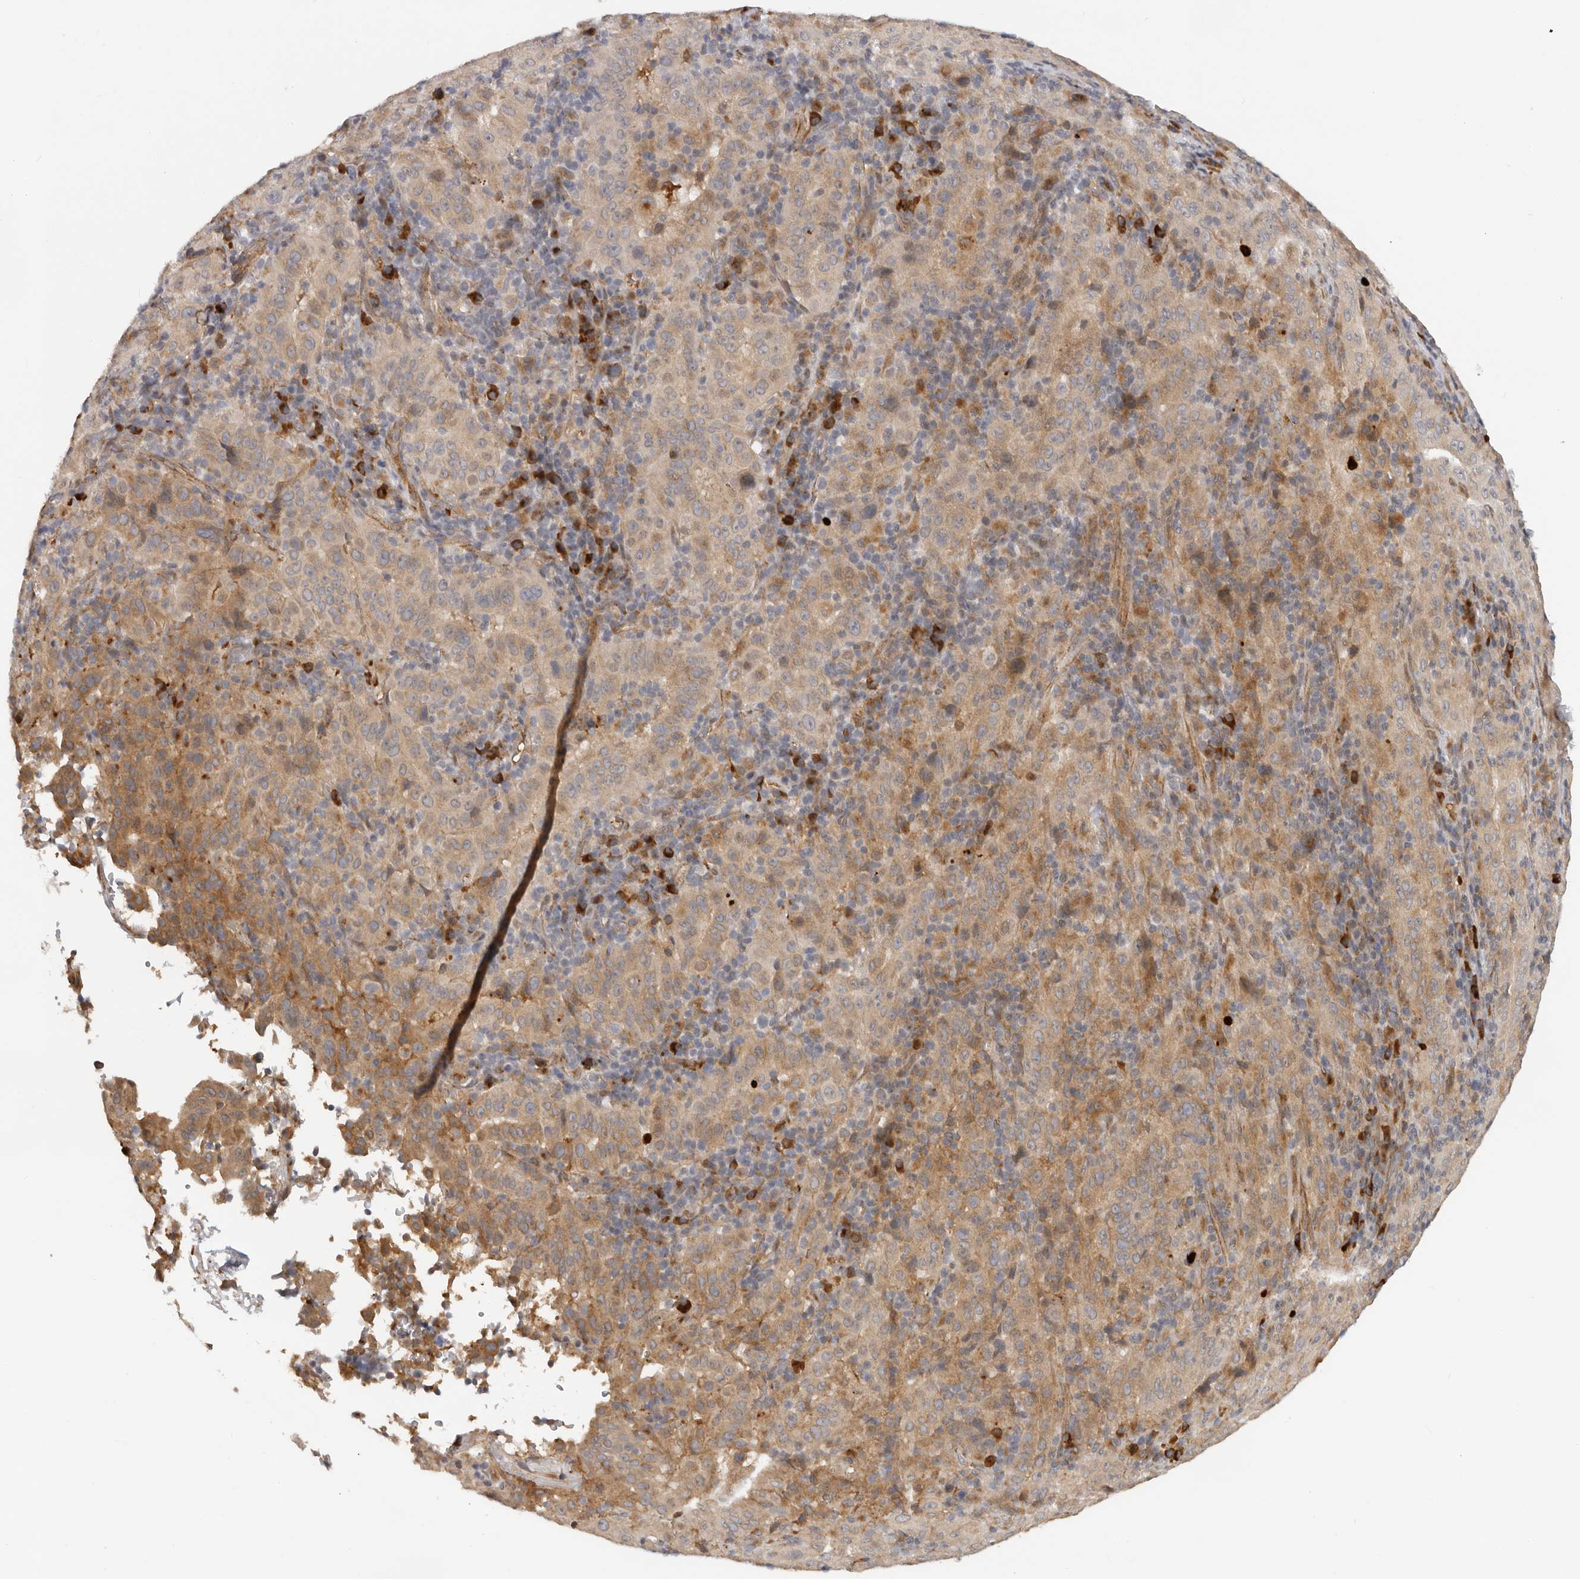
{"staining": {"intensity": "weak", "quantity": ">75%", "location": "cytoplasmic/membranous"}, "tissue": "pancreatic cancer", "cell_type": "Tumor cells", "image_type": "cancer", "snomed": [{"axis": "morphology", "description": "Adenocarcinoma, NOS"}, {"axis": "topography", "description": "Pancreas"}], "caption": "Immunohistochemistry of human pancreatic cancer (adenocarcinoma) displays low levels of weak cytoplasmic/membranous positivity in approximately >75% of tumor cells.", "gene": "RNF157", "patient": {"sex": "male", "age": 63}}